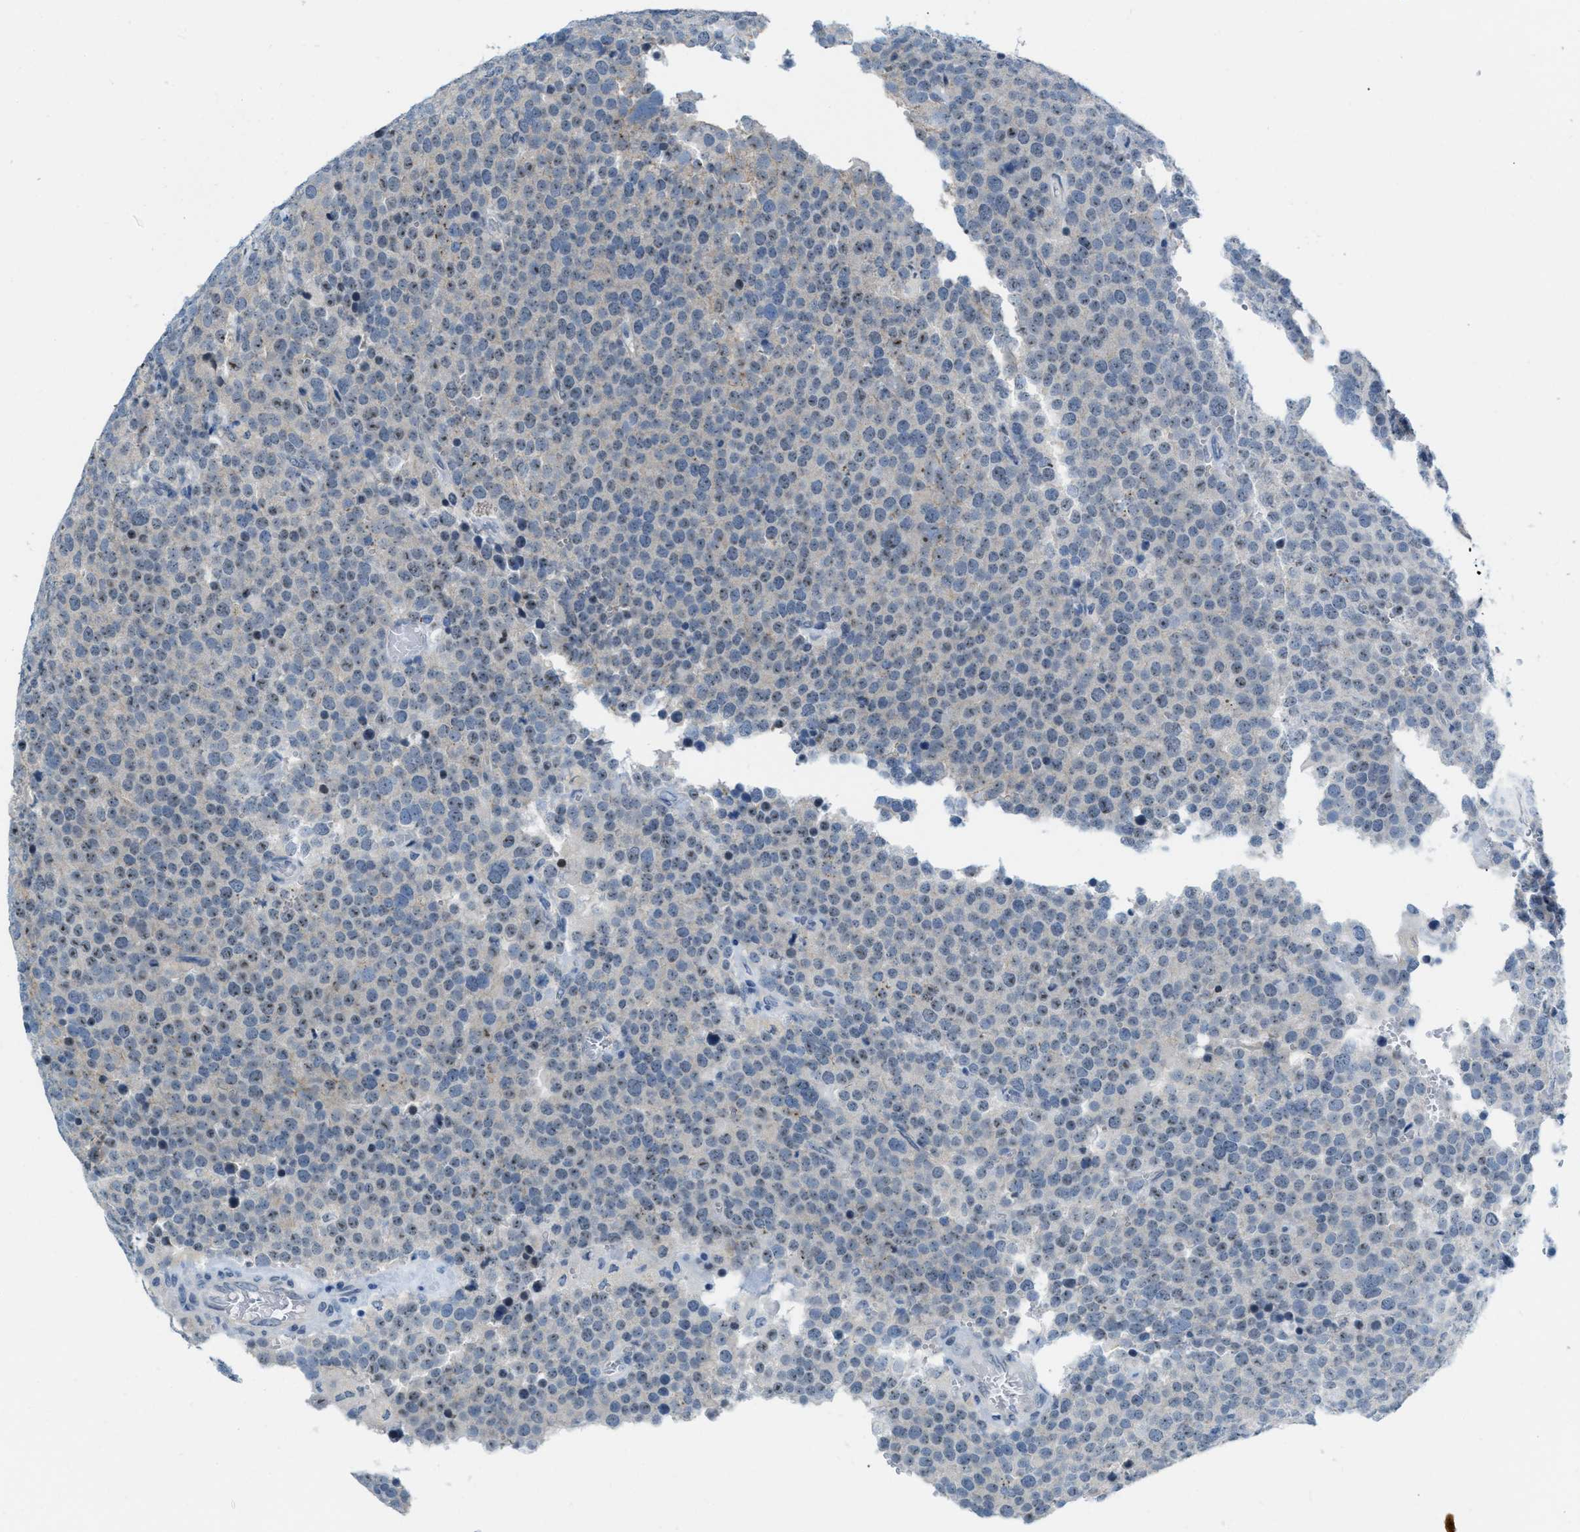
{"staining": {"intensity": "weak", "quantity": "<25%", "location": "nuclear"}, "tissue": "testis cancer", "cell_type": "Tumor cells", "image_type": "cancer", "snomed": [{"axis": "morphology", "description": "Normal tissue, NOS"}, {"axis": "morphology", "description": "Seminoma, NOS"}, {"axis": "topography", "description": "Testis"}], "caption": "Histopathology image shows no significant protein staining in tumor cells of testis seminoma.", "gene": "PHRF1", "patient": {"sex": "male", "age": 71}}